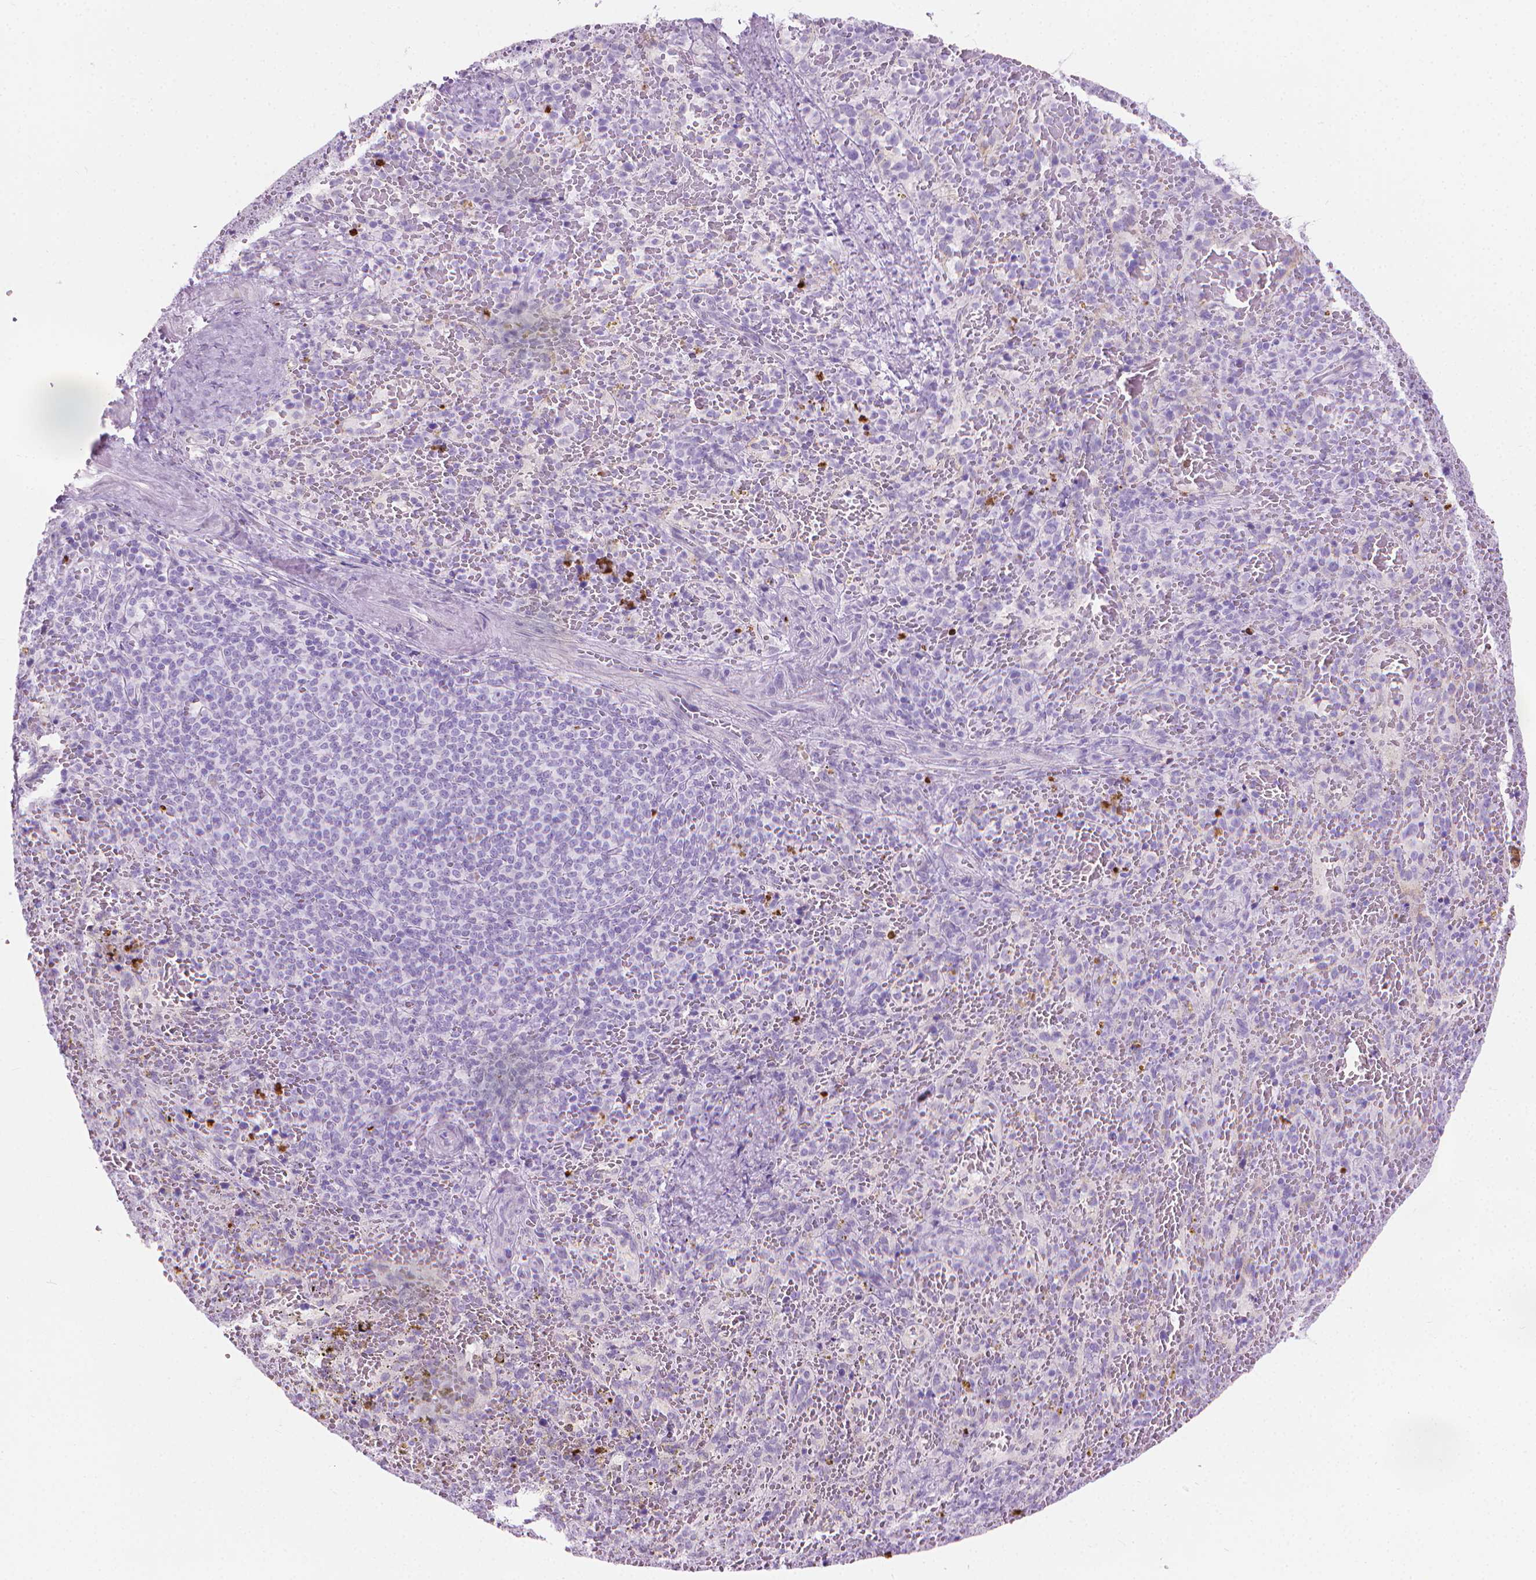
{"staining": {"intensity": "negative", "quantity": "none", "location": "none"}, "tissue": "spleen", "cell_type": "Cells in red pulp", "image_type": "normal", "snomed": [{"axis": "morphology", "description": "Normal tissue, NOS"}, {"axis": "topography", "description": "Spleen"}], "caption": "Immunohistochemical staining of normal spleen shows no significant staining in cells in red pulp.", "gene": "CFAP52", "patient": {"sex": "female", "age": 50}}